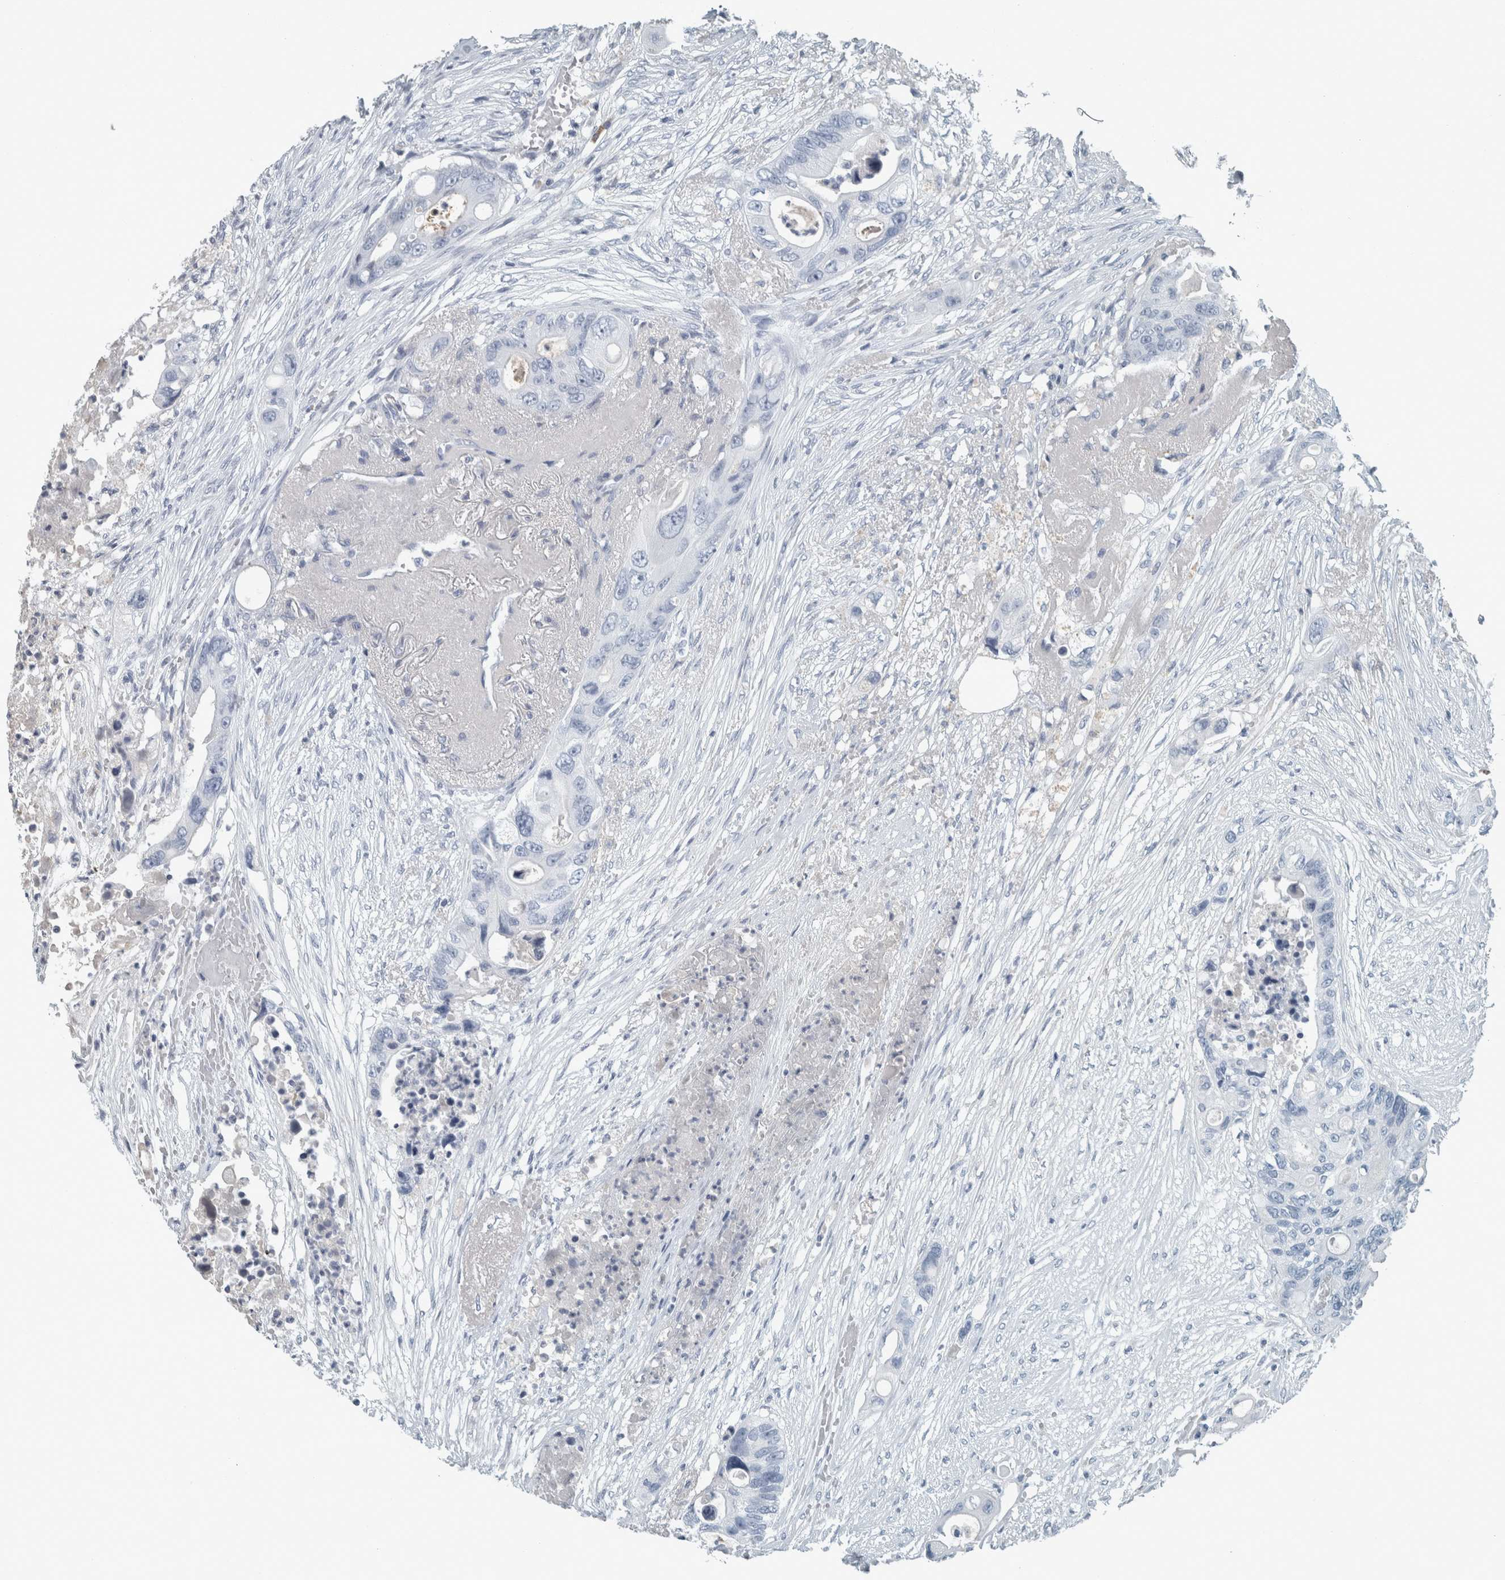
{"staining": {"intensity": "negative", "quantity": "none", "location": "none"}, "tissue": "colorectal cancer", "cell_type": "Tumor cells", "image_type": "cancer", "snomed": [{"axis": "morphology", "description": "Adenocarcinoma, NOS"}, {"axis": "topography", "description": "Colon"}], "caption": "DAB immunohistochemical staining of colorectal cancer demonstrates no significant staining in tumor cells.", "gene": "CHL1", "patient": {"sex": "female", "age": 57}}